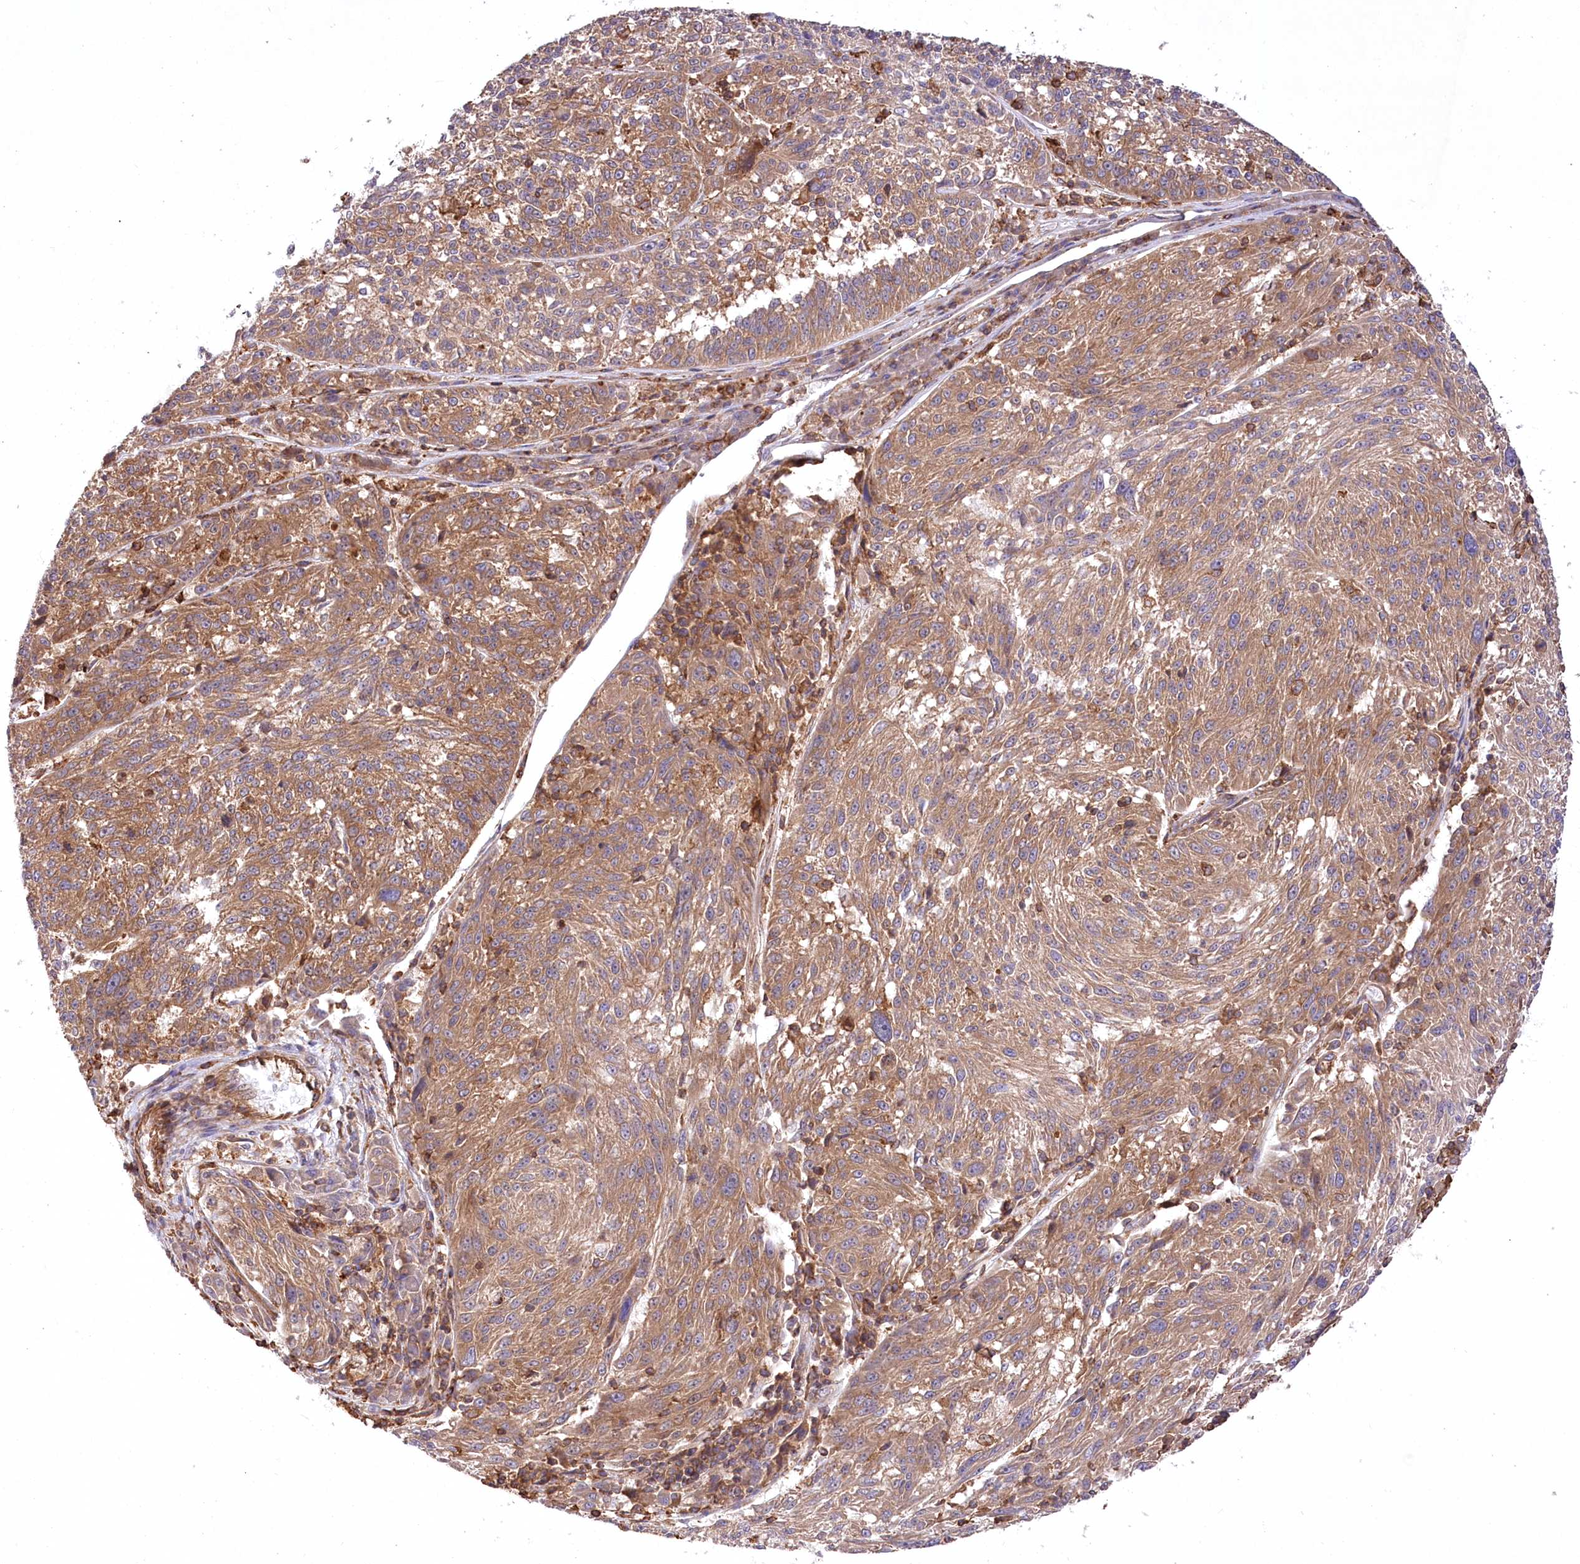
{"staining": {"intensity": "moderate", "quantity": ">75%", "location": "cytoplasmic/membranous"}, "tissue": "melanoma", "cell_type": "Tumor cells", "image_type": "cancer", "snomed": [{"axis": "morphology", "description": "Malignant melanoma, NOS"}, {"axis": "topography", "description": "Skin"}], "caption": "DAB (3,3'-diaminobenzidine) immunohistochemical staining of human melanoma reveals moderate cytoplasmic/membranous protein positivity in about >75% of tumor cells. Immunohistochemistry stains the protein in brown and the nuclei are stained blue.", "gene": "UMPS", "patient": {"sex": "male", "age": 53}}